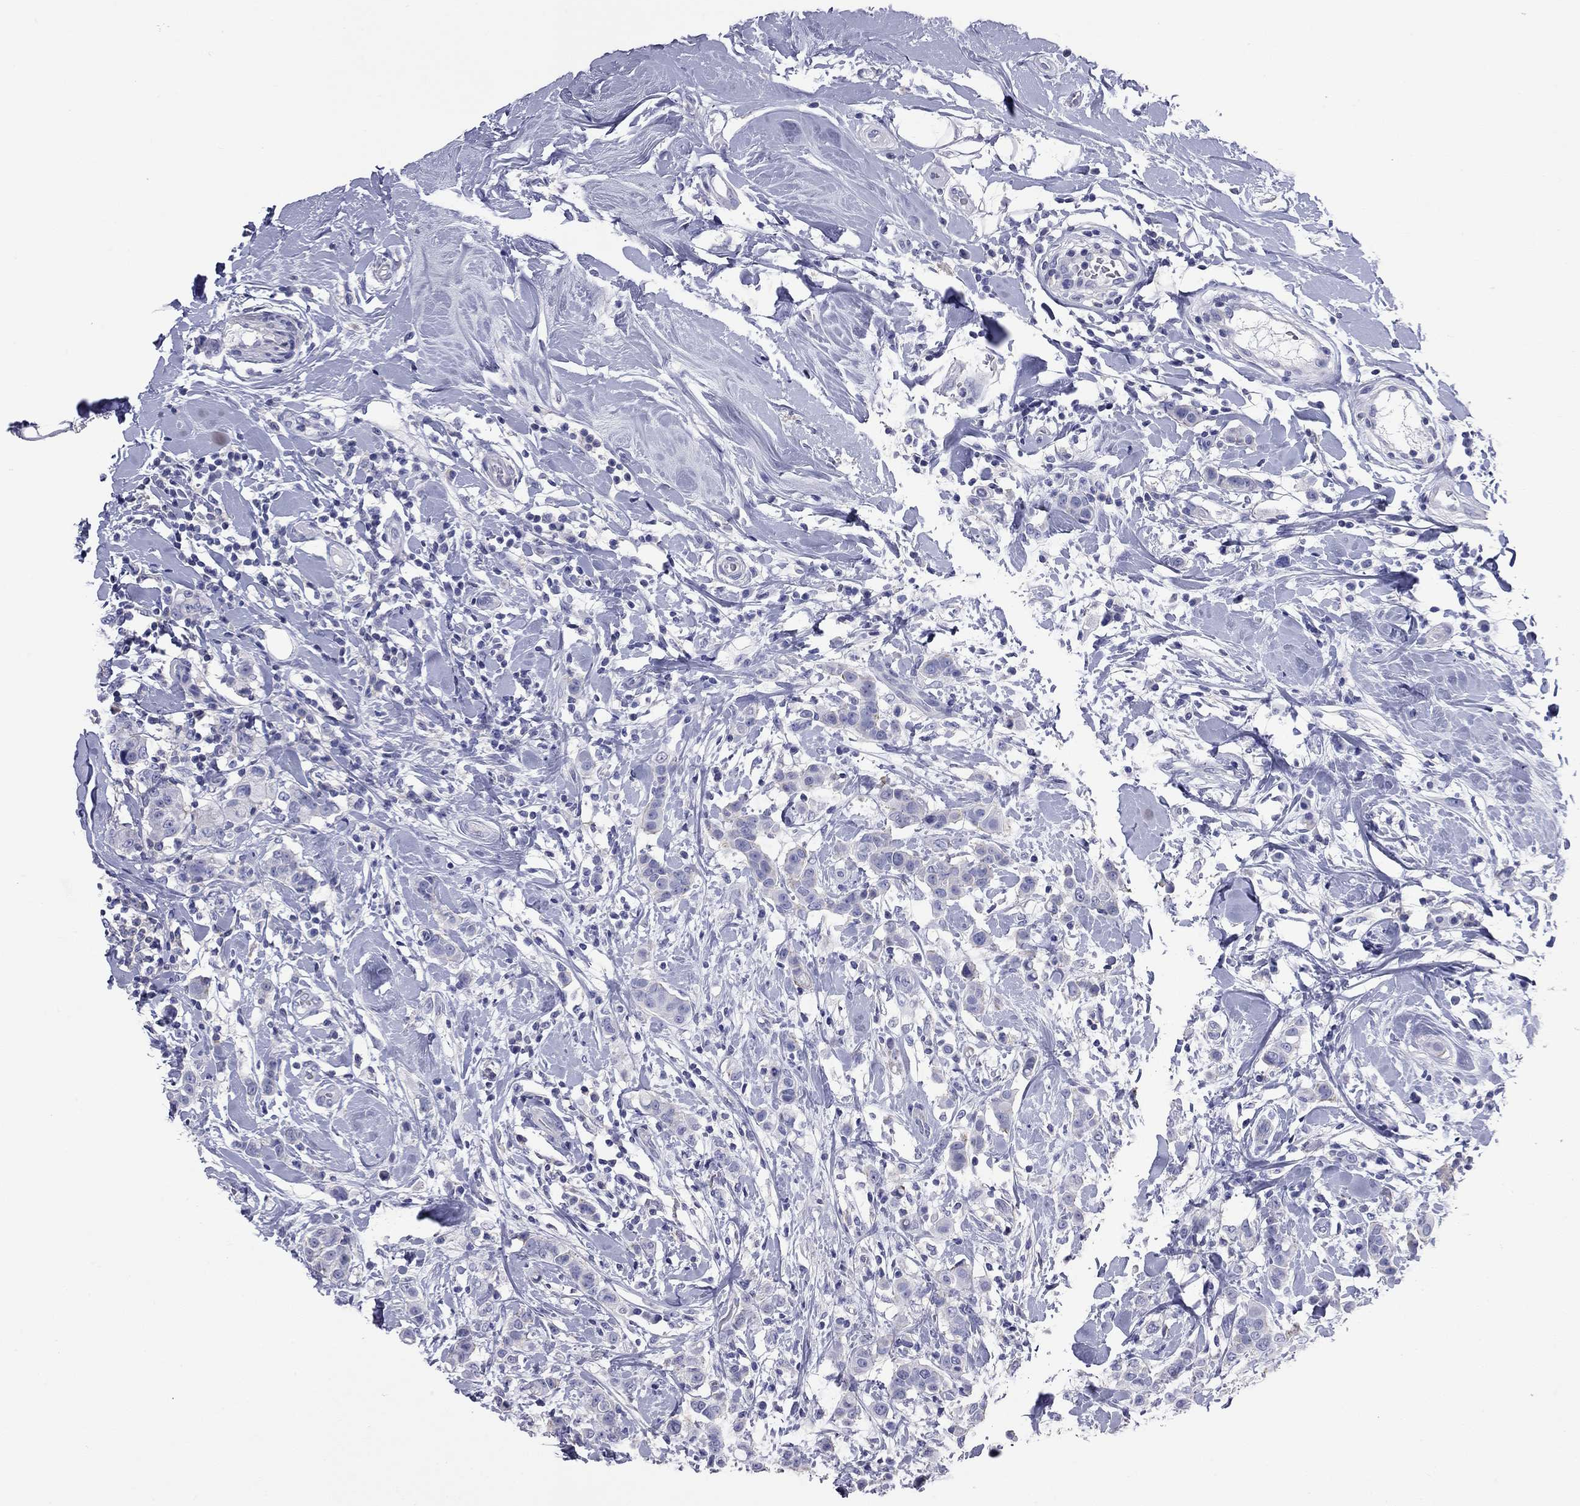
{"staining": {"intensity": "negative", "quantity": "none", "location": "none"}, "tissue": "breast cancer", "cell_type": "Tumor cells", "image_type": "cancer", "snomed": [{"axis": "morphology", "description": "Duct carcinoma"}, {"axis": "topography", "description": "Breast"}], "caption": "Immunohistochemistry (IHC) image of neoplastic tissue: human infiltrating ductal carcinoma (breast) stained with DAB displays no significant protein expression in tumor cells.", "gene": "ACTL7B", "patient": {"sex": "female", "age": 27}}